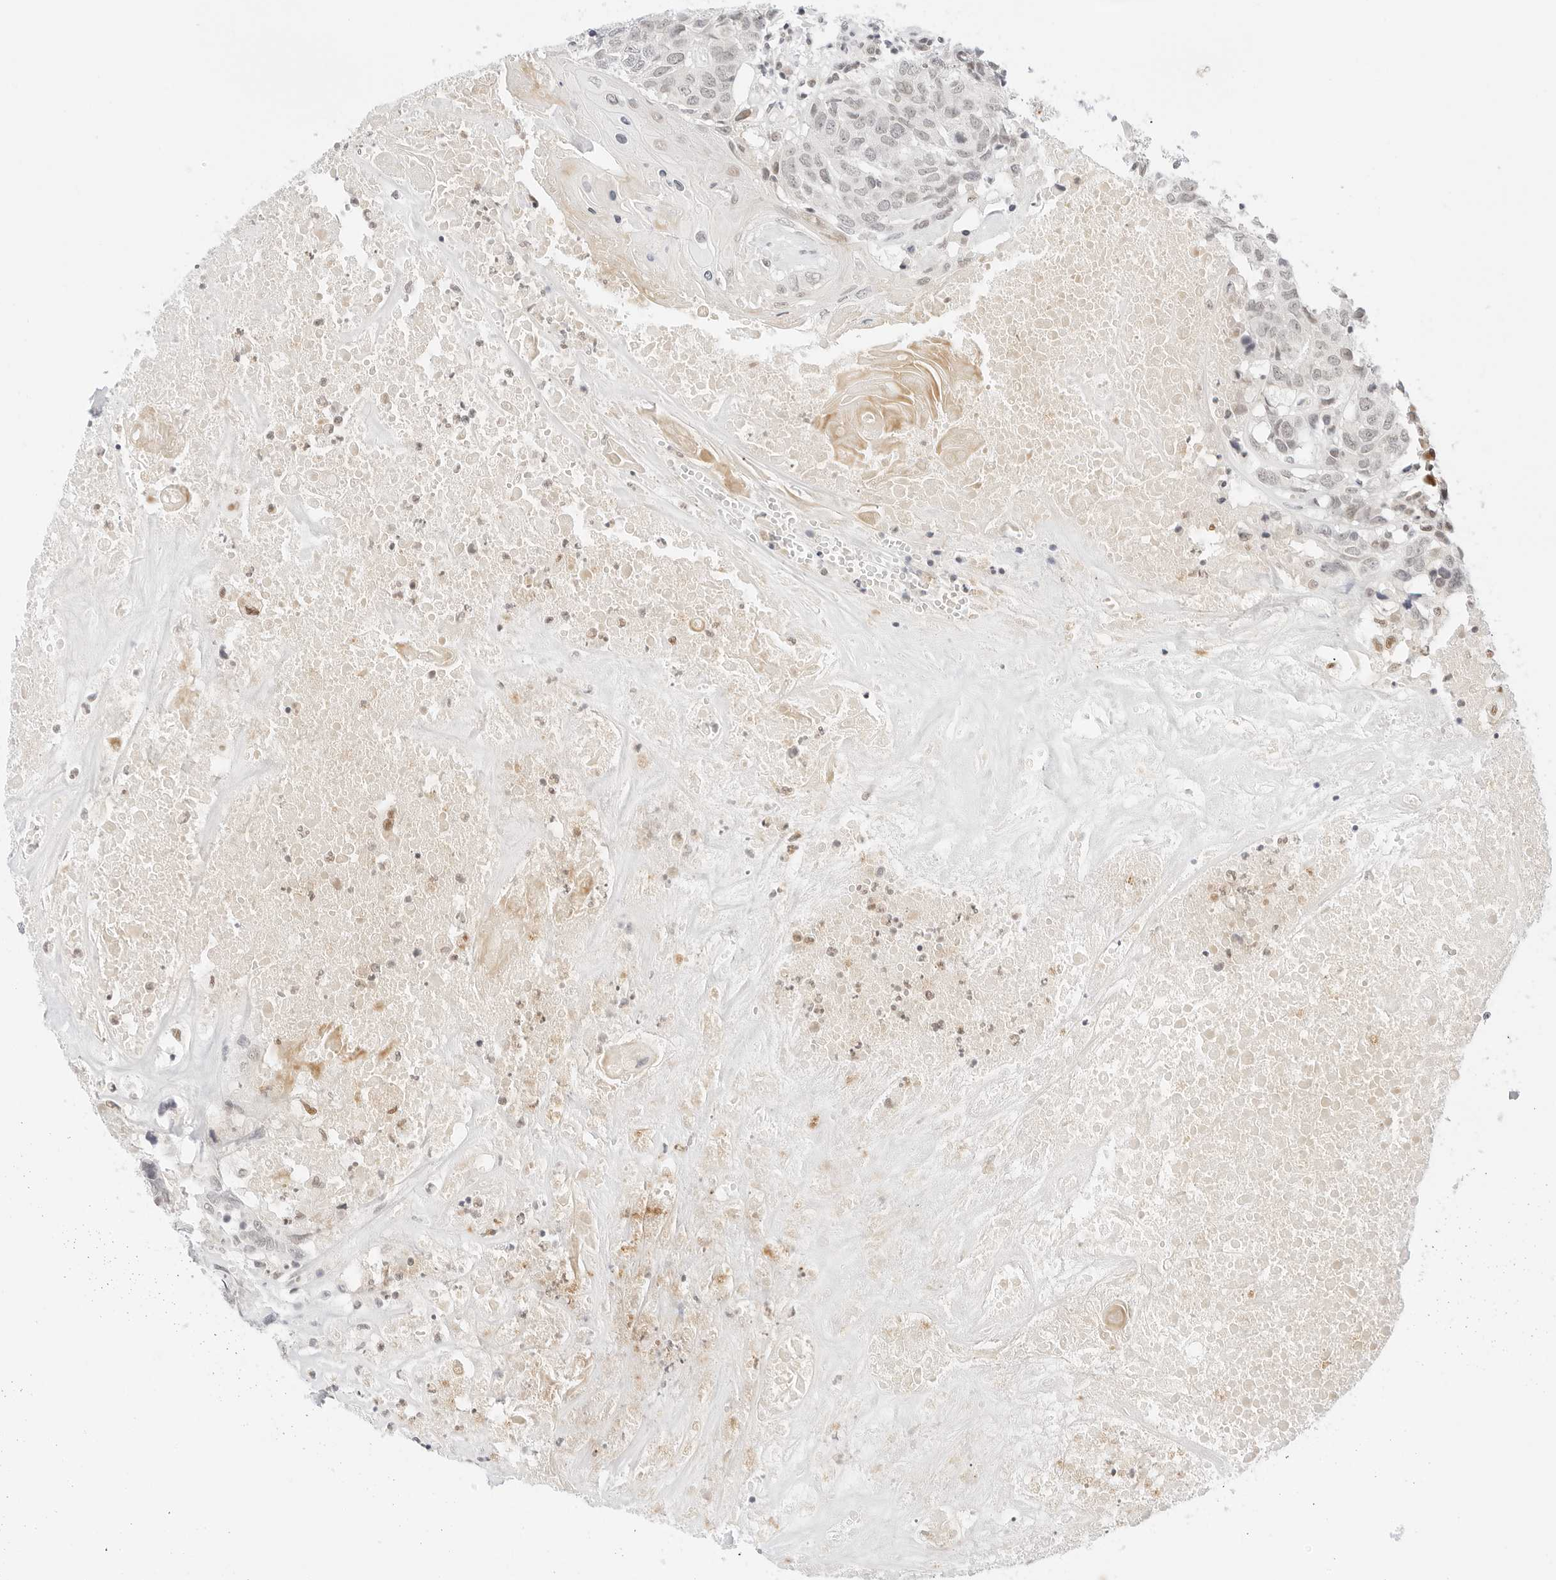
{"staining": {"intensity": "negative", "quantity": "none", "location": "none"}, "tissue": "head and neck cancer", "cell_type": "Tumor cells", "image_type": "cancer", "snomed": [{"axis": "morphology", "description": "Squamous cell carcinoma, NOS"}, {"axis": "topography", "description": "Head-Neck"}], "caption": "The immunohistochemistry (IHC) photomicrograph has no significant staining in tumor cells of head and neck cancer tissue. The staining is performed using DAB (3,3'-diaminobenzidine) brown chromogen with nuclei counter-stained in using hematoxylin.", "gene": "POLR3C", "patient": {"sex": "male", "age": 66}}